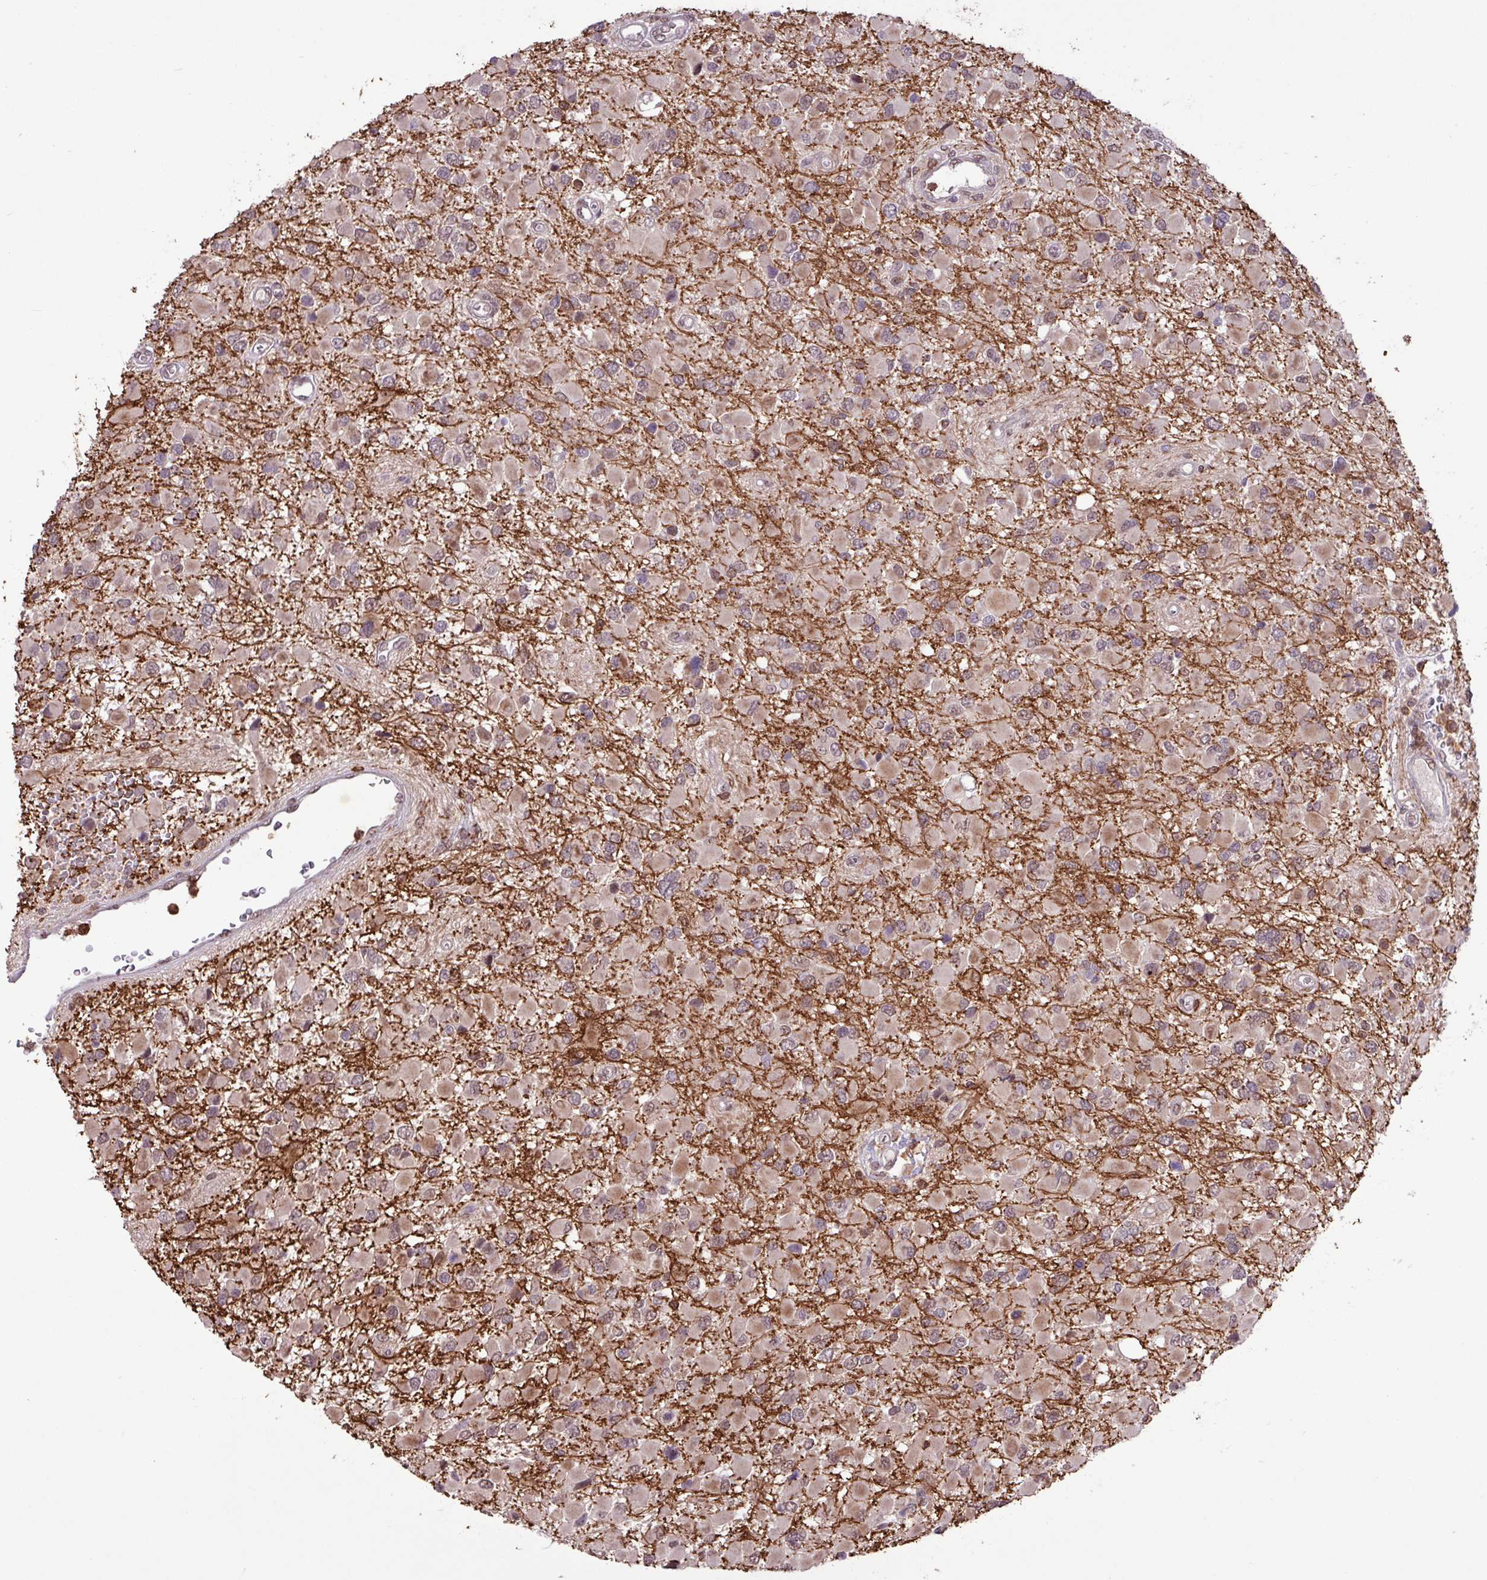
{"staining": {"intensity": "weak", "quantity": ">75%", "location": "cytoplasmic/membranous,nuclear"}, "tissue": "glioma", "cell_type": "Tumor cells", "image_type": "cancer", "snomed": [{"axis": "morphology", "description": "Glioma, malignant, High grade"}, {"axis": "topography", "description": "Brain"}], "caption": "A brown stain labels weak cytoplasmic/membranous and nuclear expression of a protein in high-grade glioma (malignant) tumor cells.", "gene": "GON7", "patient": {"sex": "male", "age": 53}}